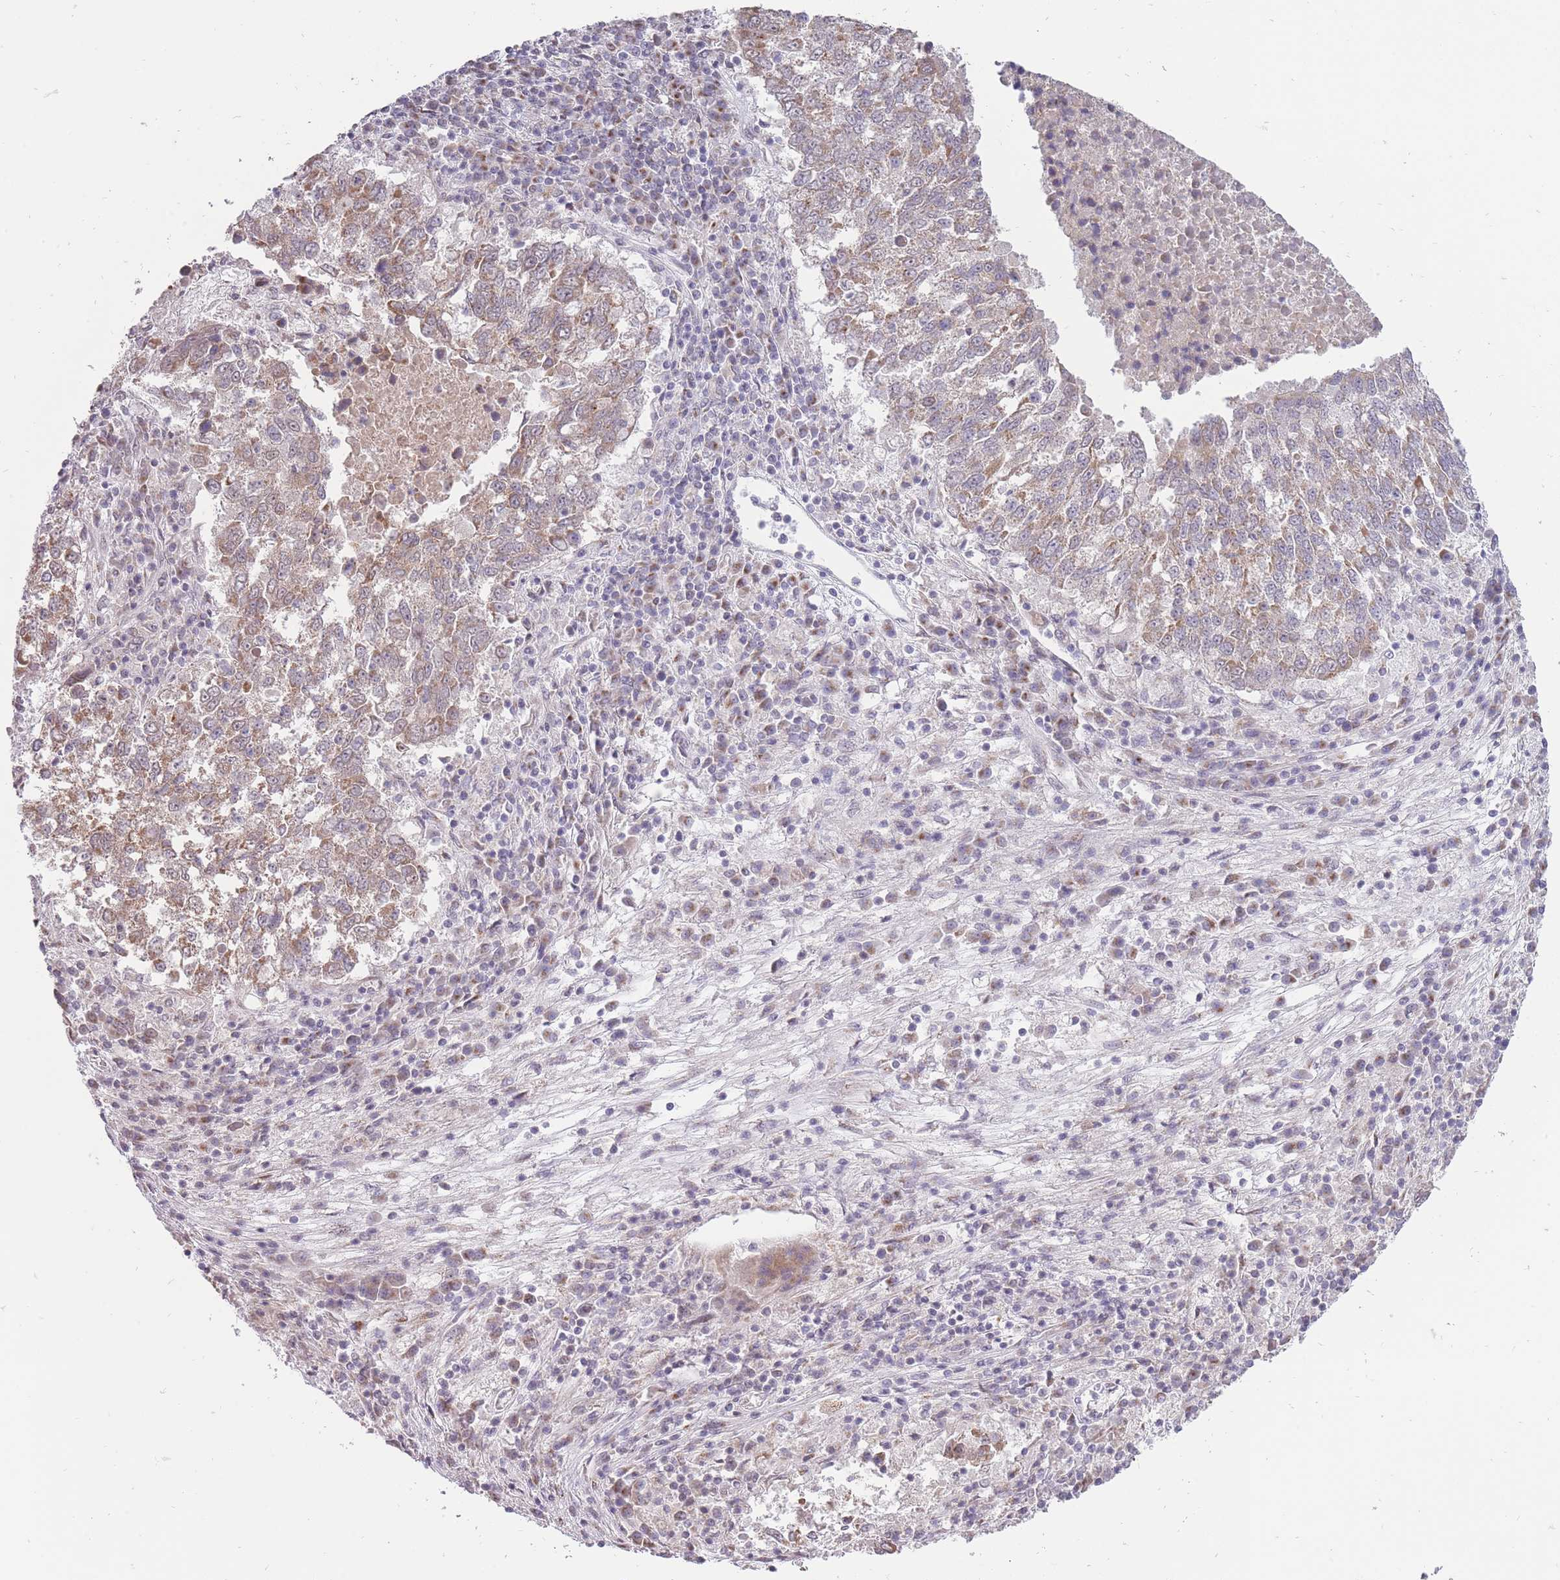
{"staining": {"intensity": "moderate", "quantity": "25%-75%", "location": "cytoplasmic/membranous"}, "tissue": "lung cancer", "cell_type": "Tumor cells", "image_type": "cancer", "snomed": [{"axis": "morphology", "description": "Squamous cell carcinoma, NOS"}, {"axis": "topography", "description": "Lung"}], "caption": "This histopathology image demonstrates immunohistochemistry staining of squamous cell carcinoma (lung), with medium moderate cytoplasmic/membranous positivity in about 25%-75% of tumor cells.", "gene": "NELL1", "patient": {"sex": "male", "age": 73}}